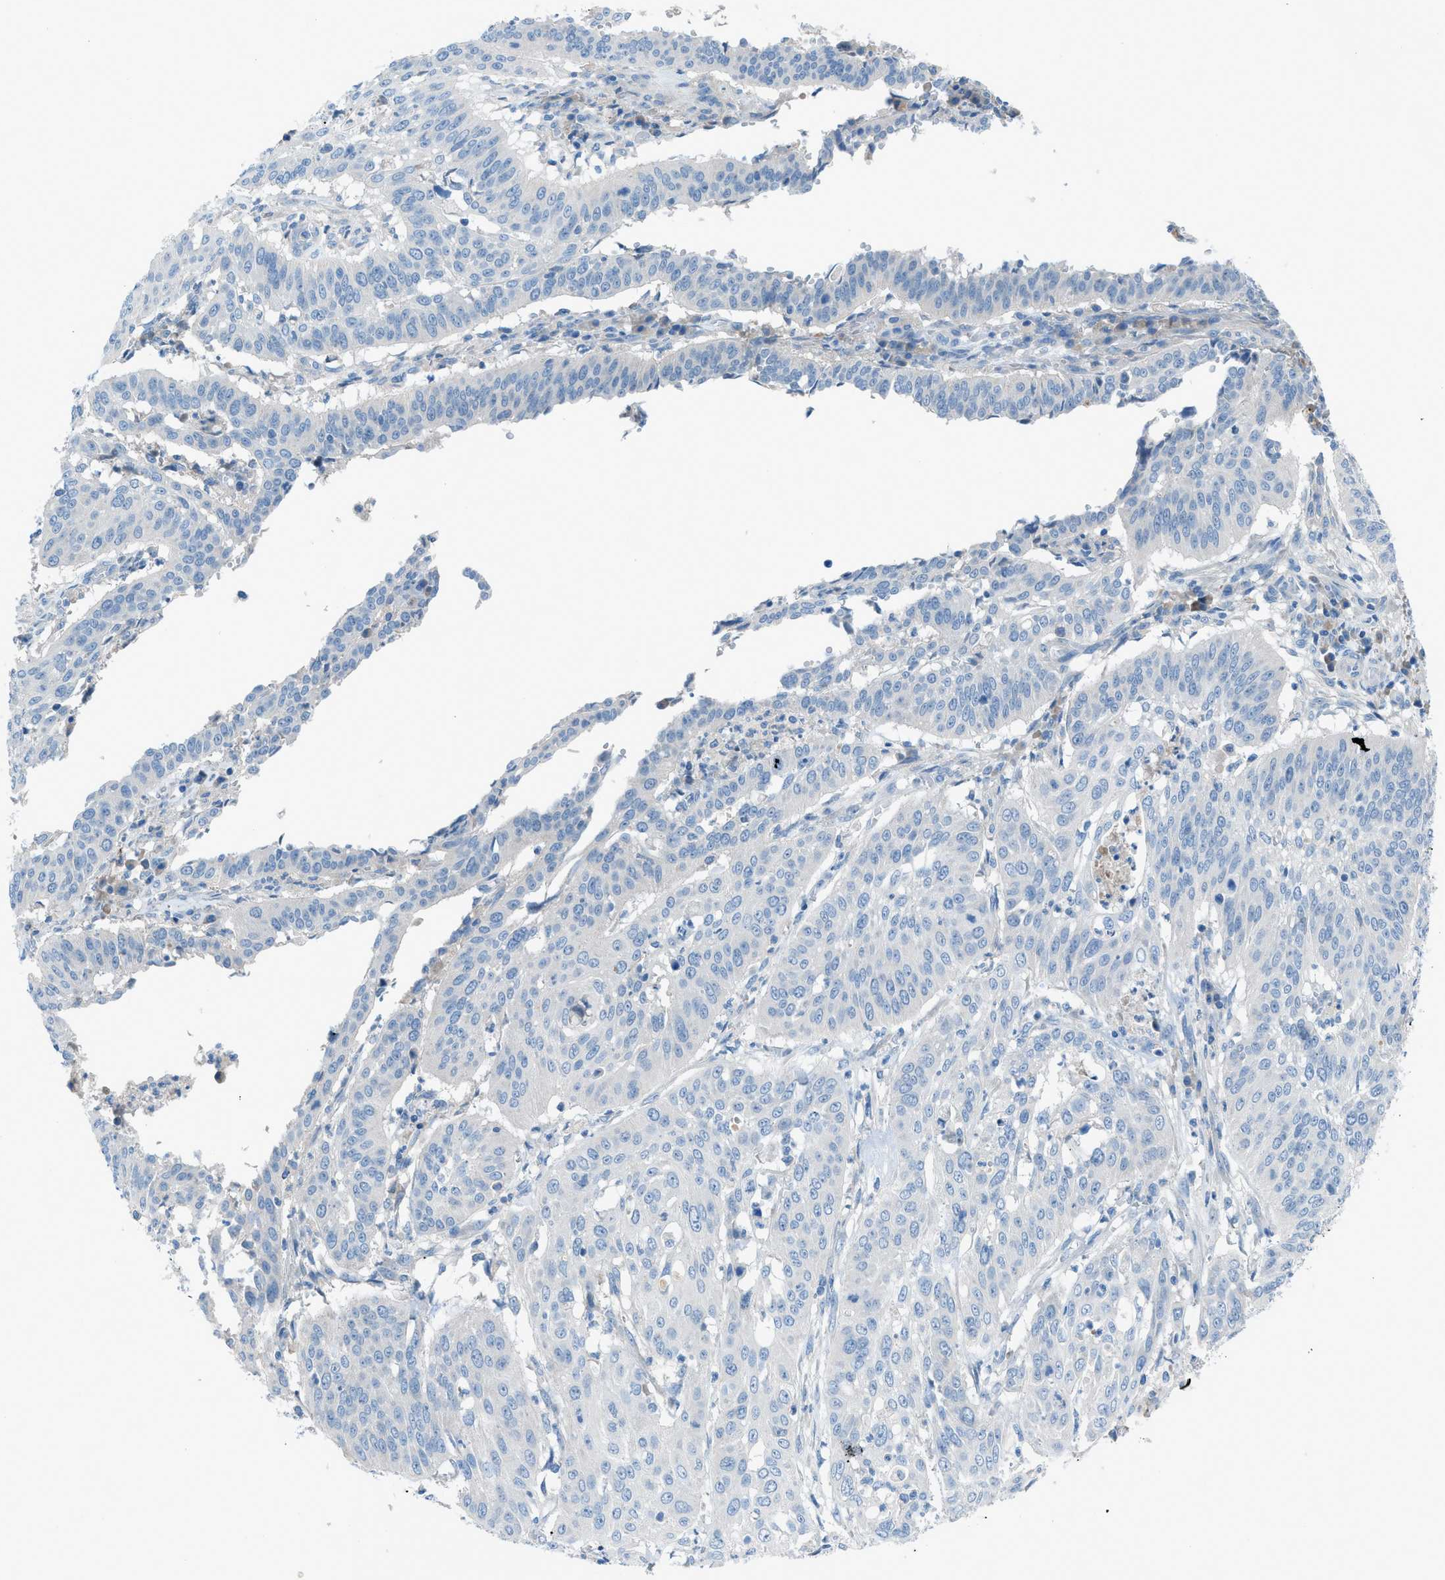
{"staining": {"intensity": "negative", "quantity": "none", "location": "none"}, "tissue": "cervical cancer", "cell_type": "Tumor cells", "image_type": "cancer", "snomed": [{"axis": "morphology", "description": "Normal tissue, NOS"}, {"axis": "morphology", "description": "Squamous cell carcinoma, NOS"}, {"axis": "topography", "description": "Cervix"}], "caption": "There is no significant expression in tumor cells of cervical squamous cell carcinoma.", "gene": "C5AR2", "patient": {"sex": "female", "age": 39}}